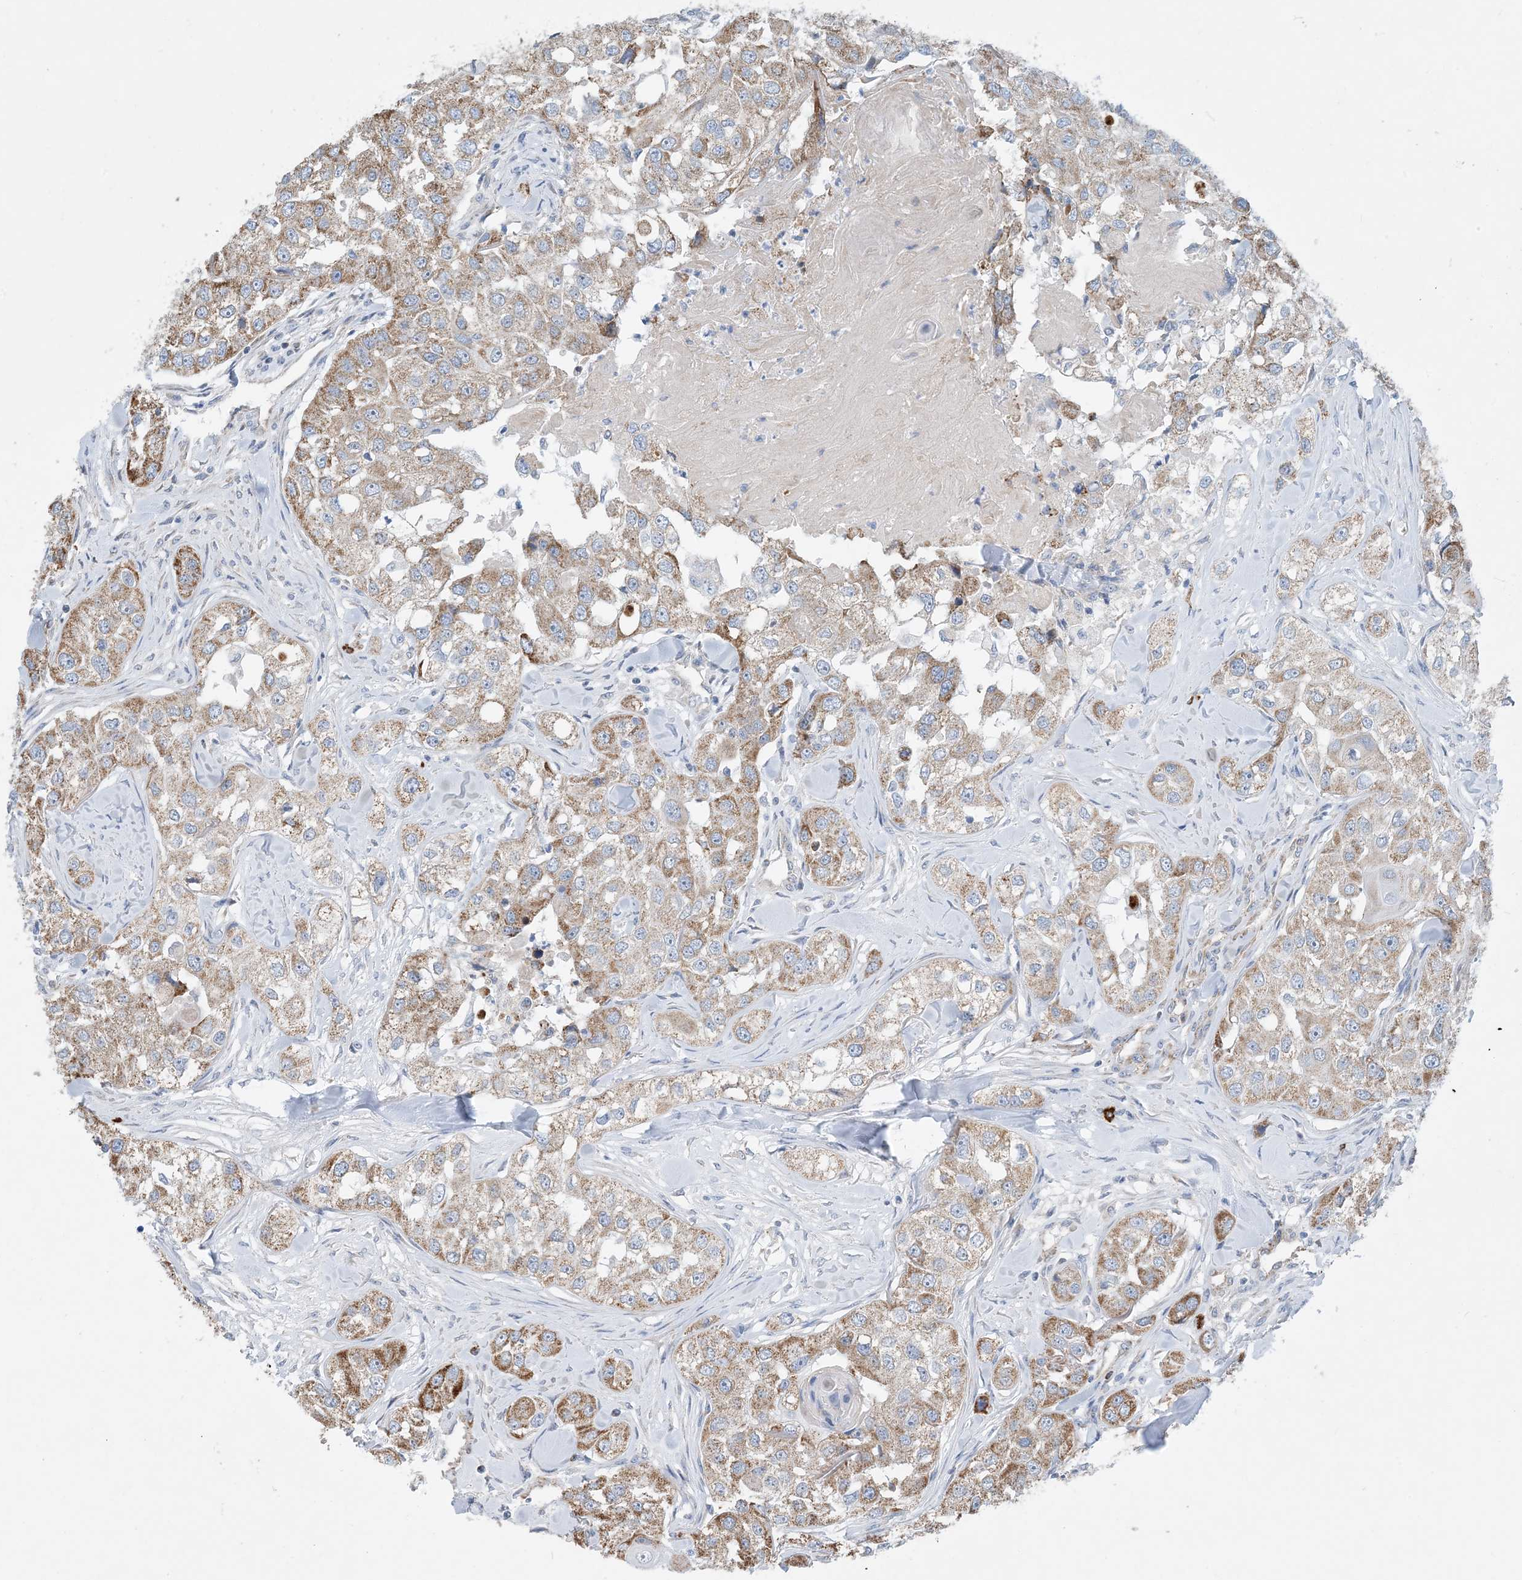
{"staining": {"intensity": "moderate", "quantity": "25%-75%", "location": "cytoplasmic/membranous"}, "tissue": "head and neck cancer", "cell_type": "Tumor cells", "image_type": "cancer", "snomed": [{"axis": "morphology", "description": "Normal tissue, NOS"}, {"axis": "morphology", "description": "Squamous cell carcinoma, NOS"}, {"axis": "topography", "description": "Skeletal muscle"}, {"axis": "topography", "description": "Head-Neck"}], "caption": "Immunohistochemistry histopathology image of head and neck squamous cell carcinoma stained for a protein (brown), which reveals medium levels of moderate cytoplasmic/membranous staining in approximately 25%-75% of tumor cells.", "gene": "PCDHGA1", "patient": {"sex": "male", "age": 51}}